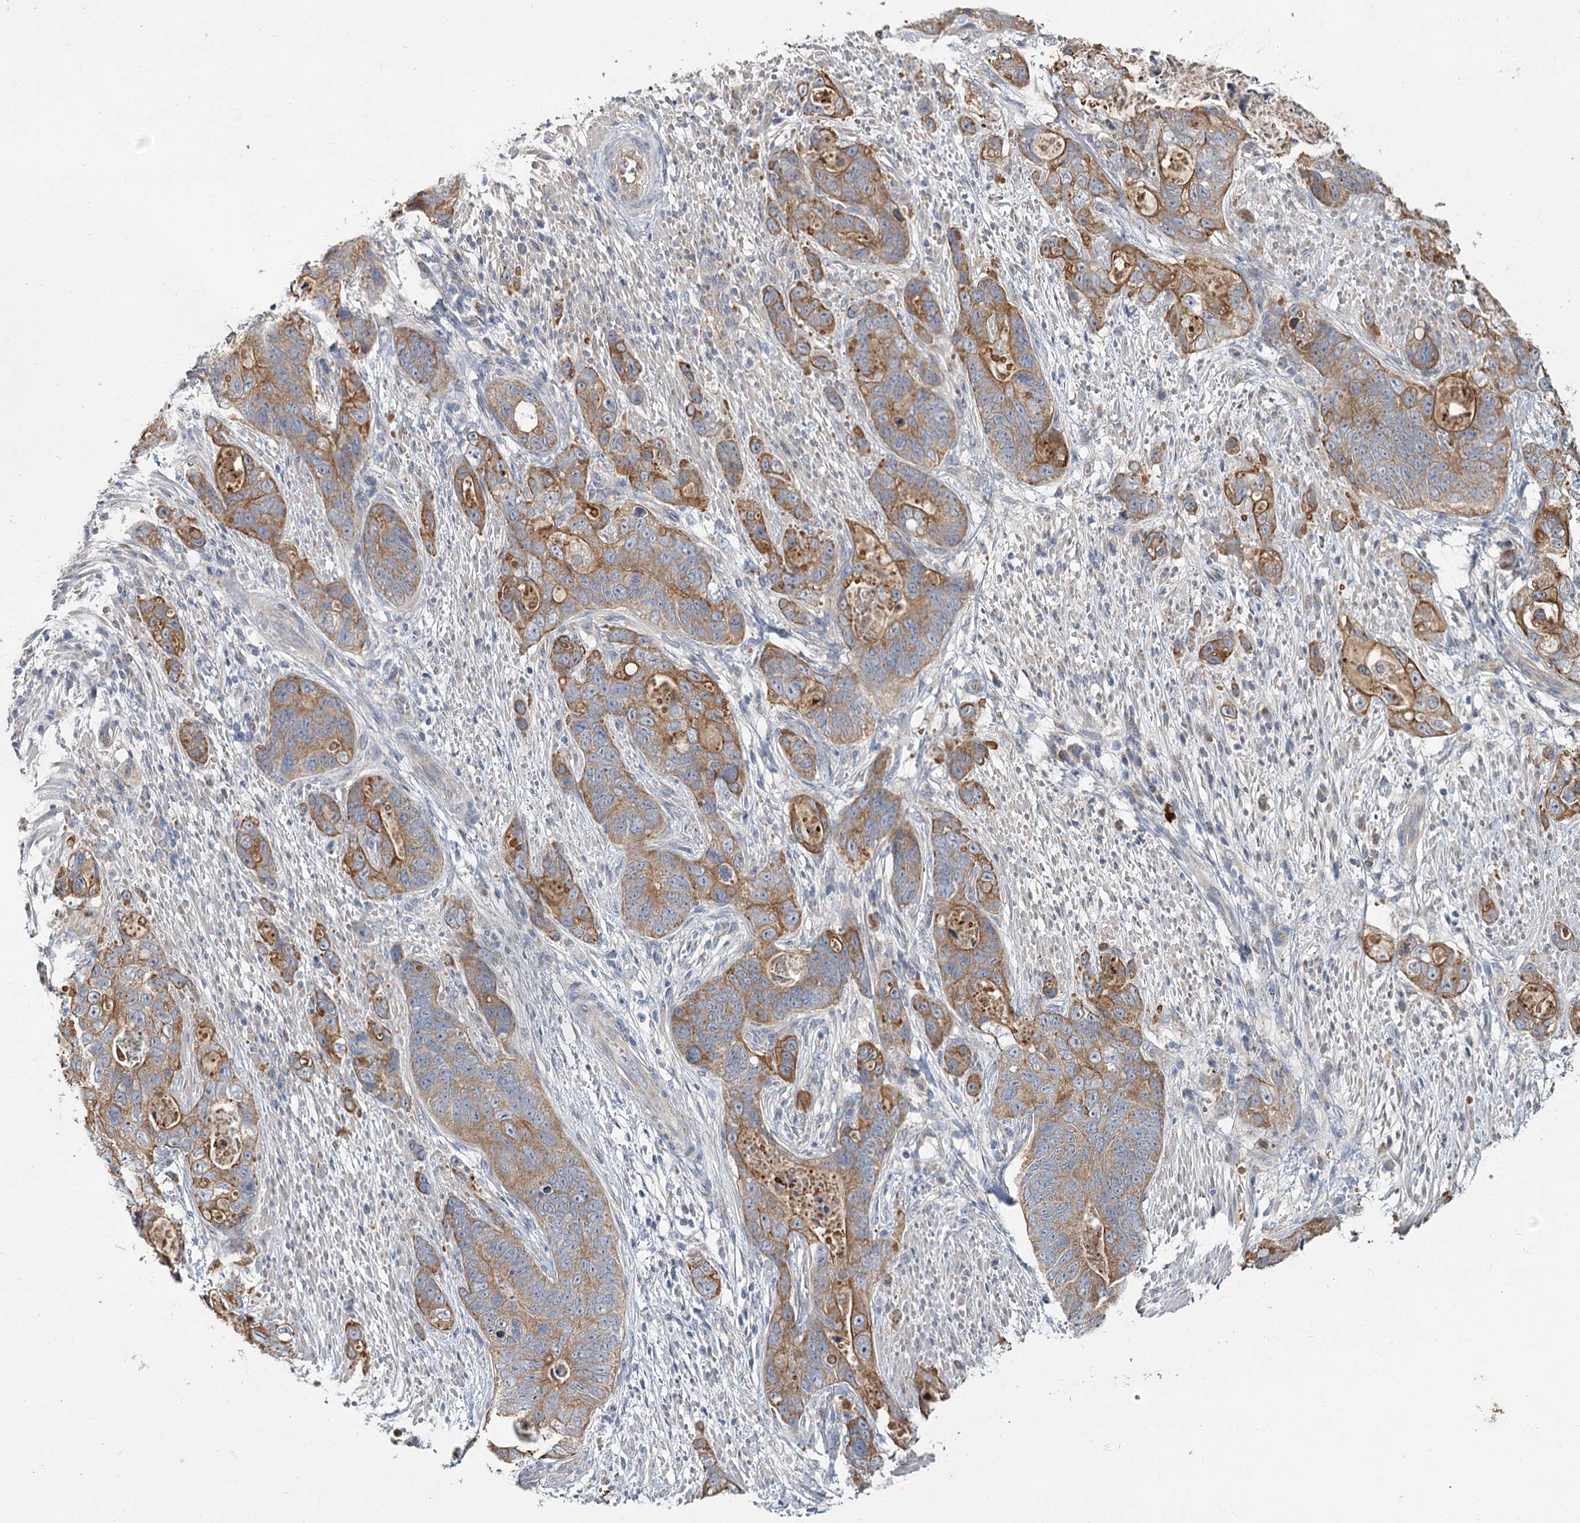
{"staining": {"intensity": "moderate", "quantity": ">75%", "location": "cytoplasmic/membranous"}, "tissue": "stomach cancer", "cell_type": "Tumor cells", "image_type": "cancer", "snomed": [{"axis": "morphology", "description": "Adenocarcinoma, NOS"}, {"axis": "topography", "description": "Stomach"}], "caption": "High-magnification brightfield microscopy of stomach adenocarcinoma stained with DAB (3,3'-diaminobenzidine) (brown) and counterstained with hematoxylin (blue). tumor cells exhibit moderate cytoplasmic/membranous expression is present in approximately>75% of cells.", "gene": "MFN1", "patient": {"sex": "female", "age": 89}}